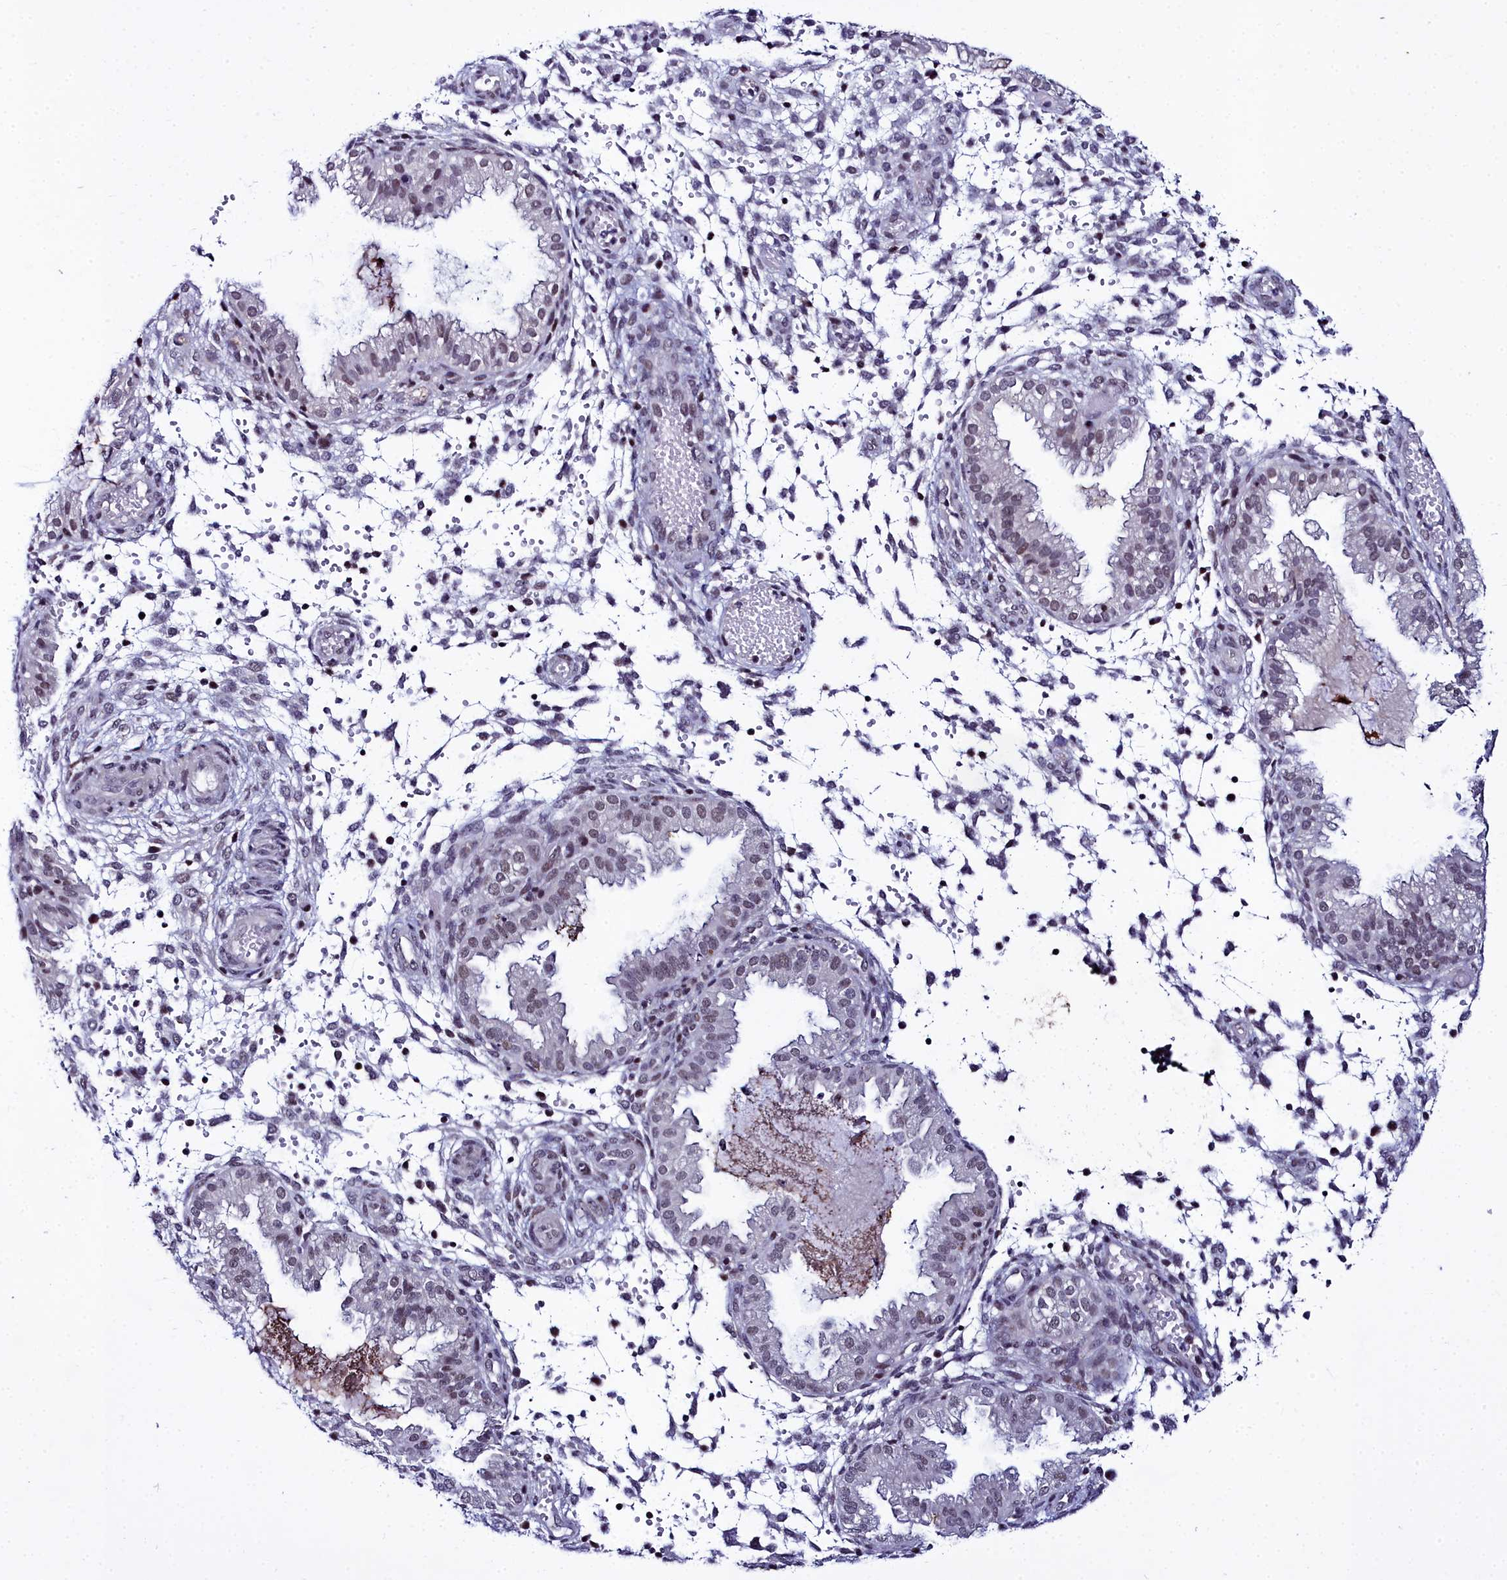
{"staining": {"intensity": "strong", "quantity": "<25%", "location": "nuclear"}, "tissue": "endometrium", "cell_type": "Cells in endometrial stroma", "image_type": "normal", "snomed": [{"axis": "morphology", "description": "Normal tissue, NOS"}, {"axis": "topography", "description": "Endometrium"}], "caption": "IHC staining of unremarkable endometrium, which exhibits medium levels of strong nuclear expression in about <25% of cells in endometrial stroma indicating strong nuclear protein expression. The staining was performed using DAB (3,3'-diaminobenzidine) (brown) for protein detection and nuclei were counterstained in hematoxylin (blue).", "gene": "CCDC97", "patient": {"sex": "female", "age": 33}}